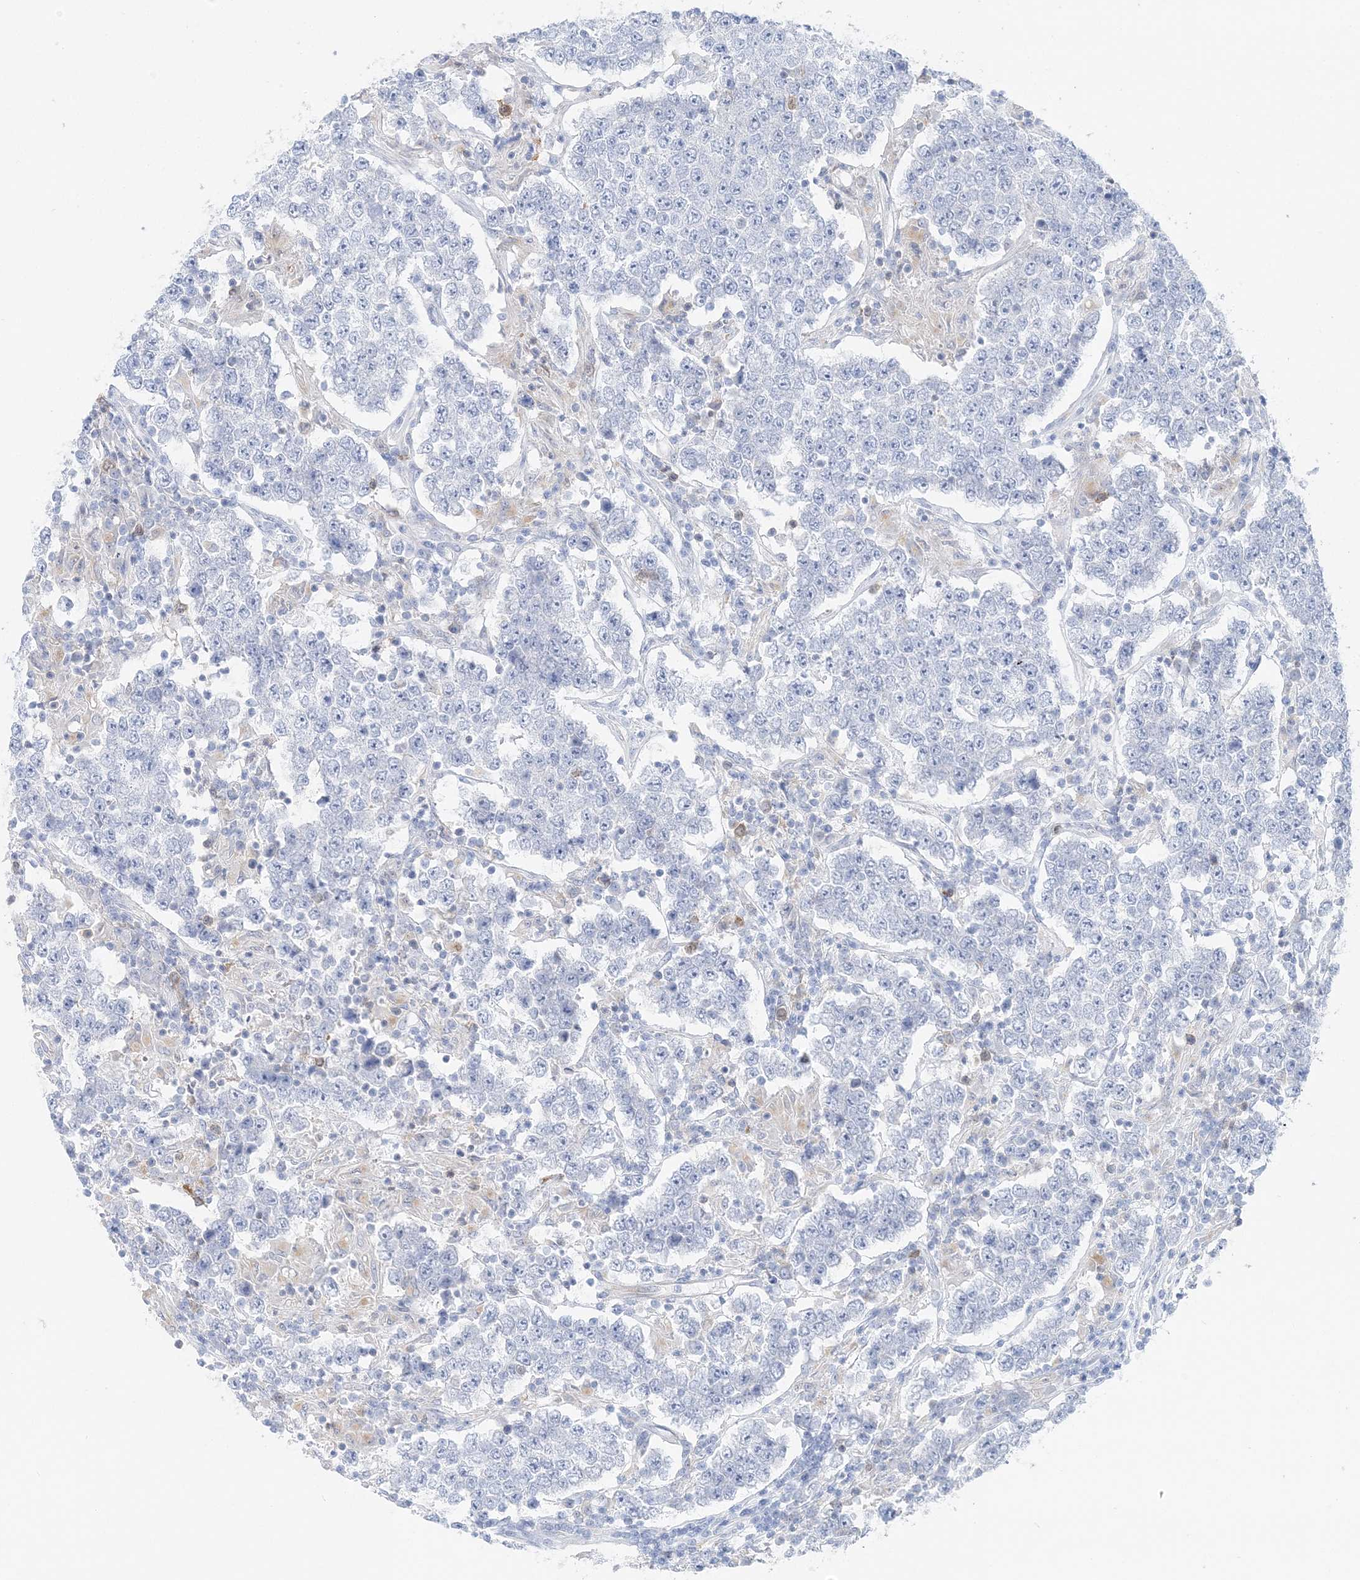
{"staining": {"intensity": "negative", "quantity": "none", "location": "none"}, "tissue": "testis cancer", "cell_type": "Tumor cells", "image_type": "cancer", "snomed": [{"axis": "morphology", "description": "Normal tissue, NOS"}, {"axis": "morphology", "description": "Urothelial carcinoma, High grade"}, {"axis": "morphology", "description": "Seminoma, NOS"}, {"axis": "morphology", "description": "Carcinoma, Embryonal, NOS"}, {"axis": "topography", "description": "Urinary bladder"}, {"axis": "topography", "description": "Testis"}], "caption": "The immunohistochemistry micrograph has no significant staining in tumor cells of testis cancer tissue. (DAB immunohistochemistry visualized using brightfield microscopy, high magnification).", "gene": "HMGCS1", "patient": {"sex": "male", "age": 41}}